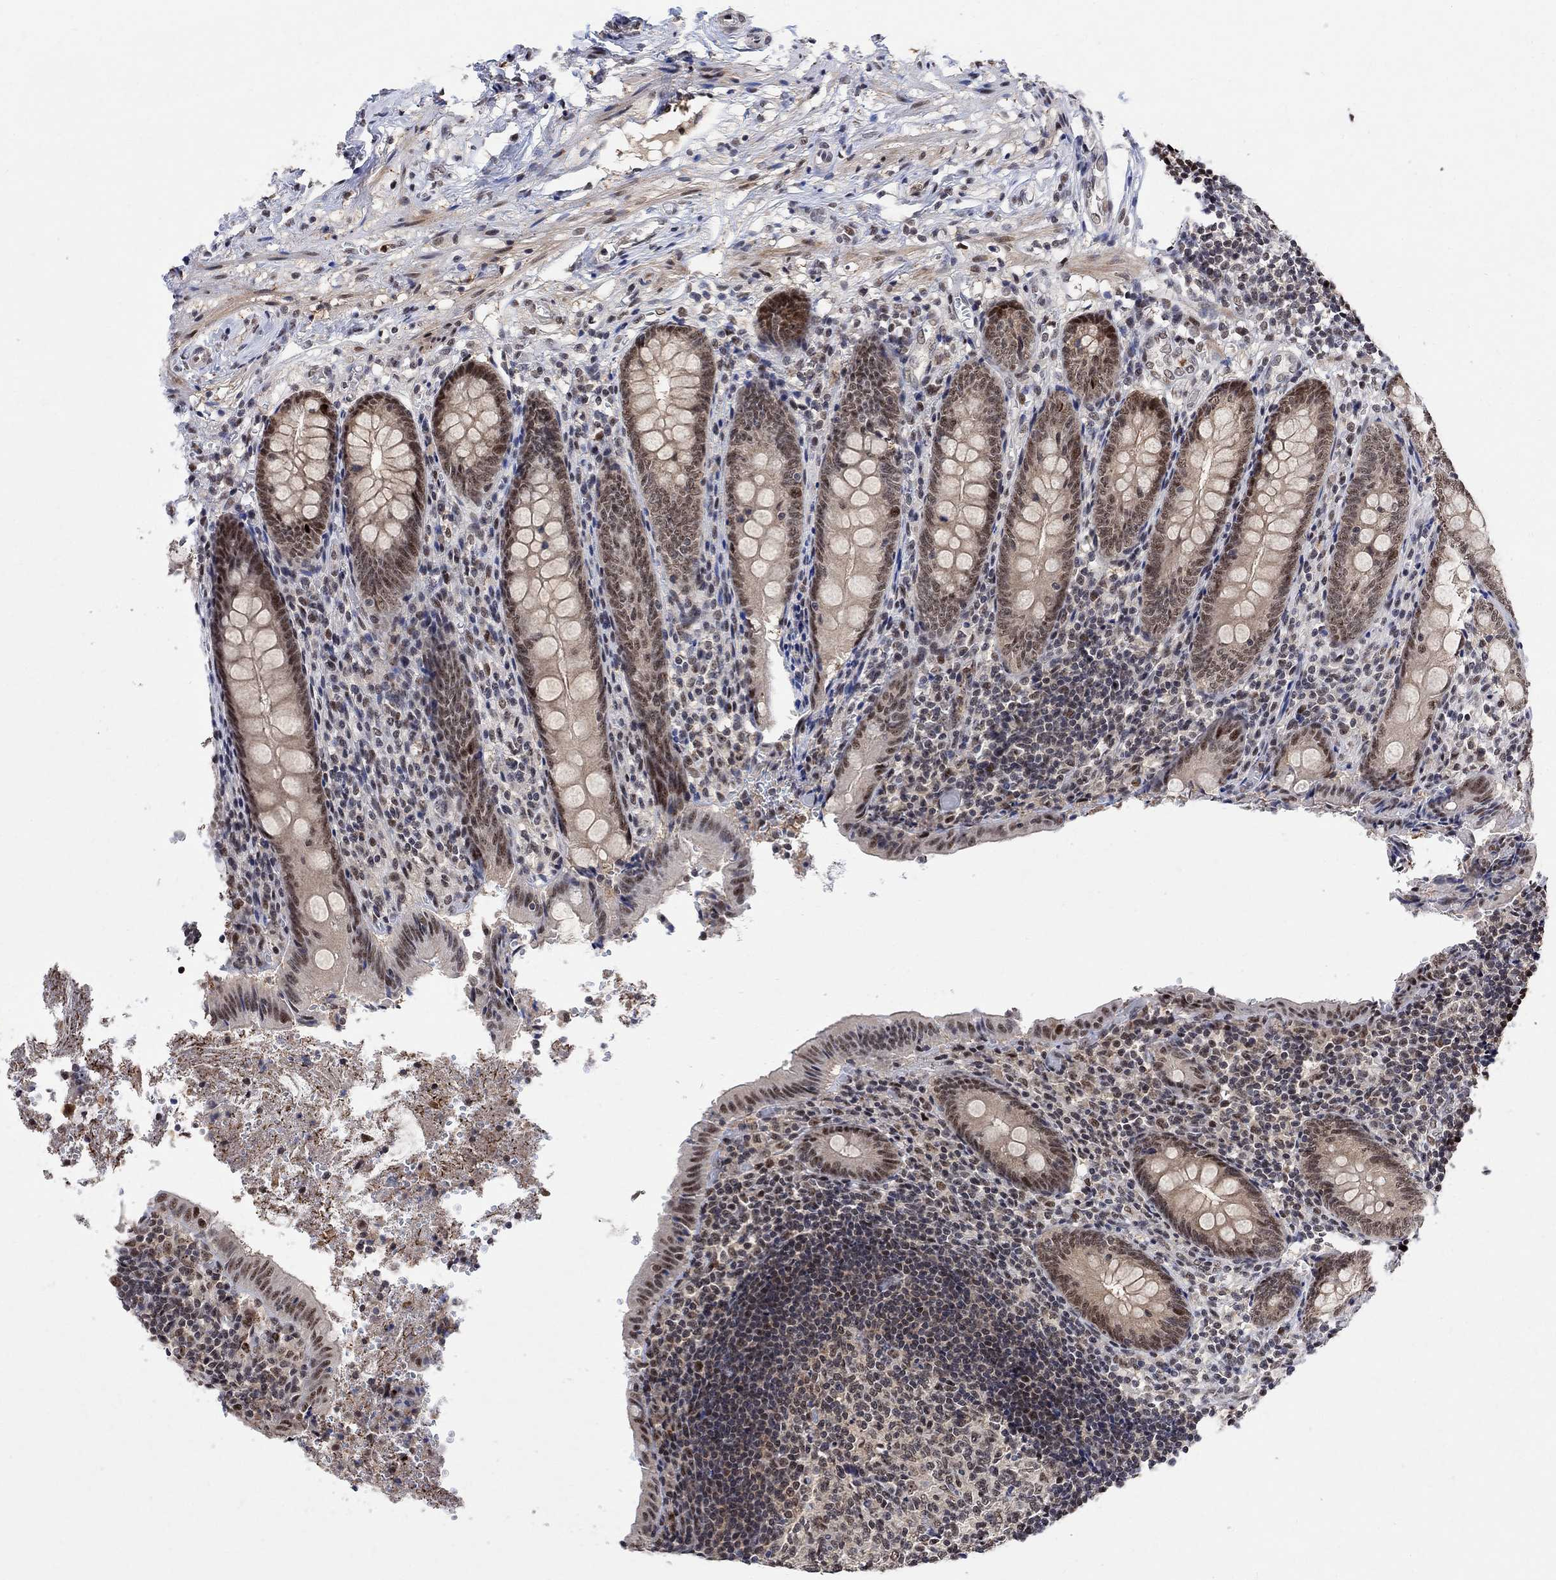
{"staining": {"intensity": "moderate", "quantity": "25%-75%", "location": "nuclear"}, "tissue": "appendix", "cell_type": "Glandular cells", "image_type": "normal", "snomed": [{"axis": "morphology", "description": "Normal tissue, NOS"}, {"axis": "topography", "description": "Appendix"}], "caption": "IHC image of unremarkable appendix: appendix stained using immunohistochemistry reveals medium levels of moderate protein expression localized specifically in the nuclear of glandular cells, appearing as a nuclear brown color.", "gene": "E4F1", "patient": {"sex": "female", "age": 23}}